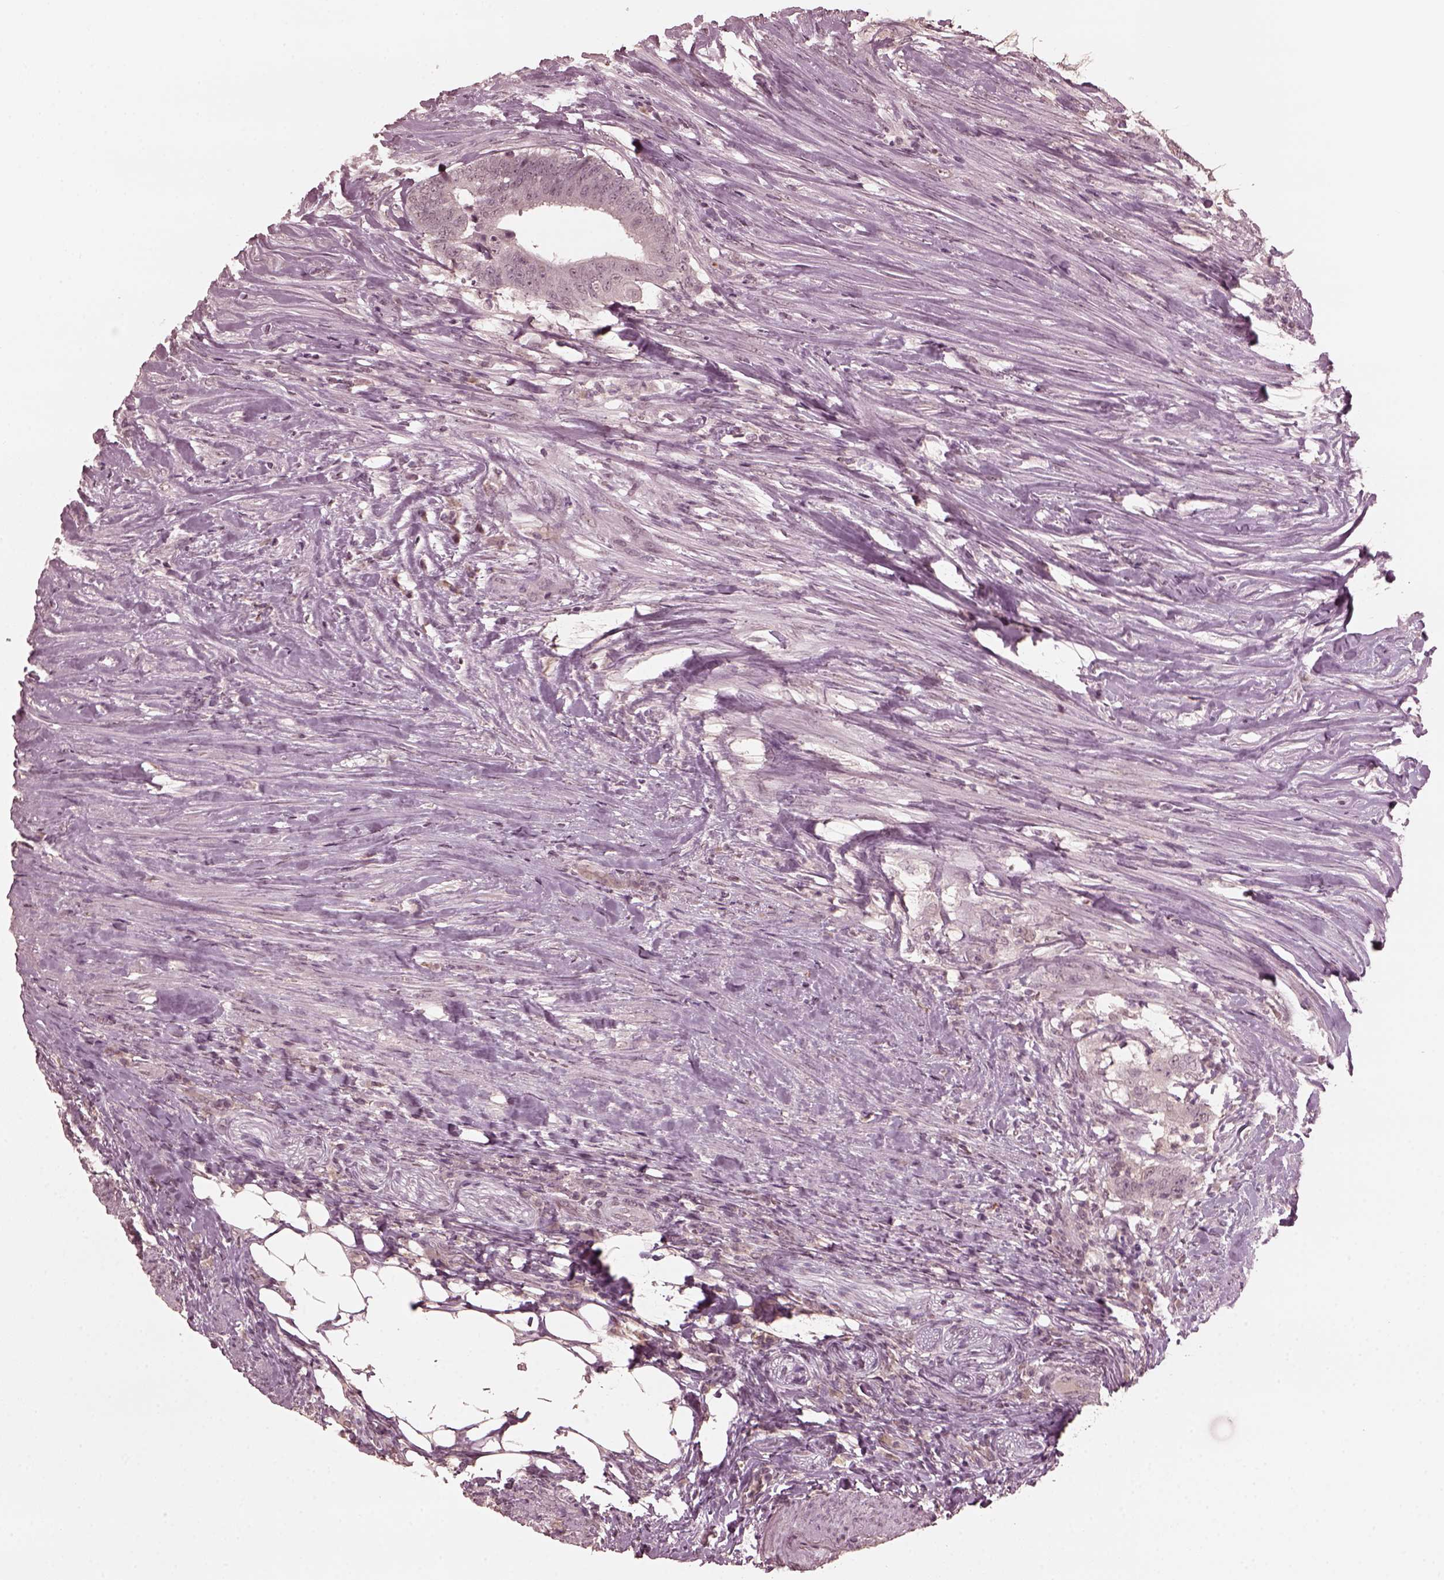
{"staining": {"intensity": "negative", "quantity": "none", "location": "none"}, "tissue": "colorectal cancer", "cell_type": "Tumor cells", "image_type": "cancer", "snomed": [{"axis": "morphology", "description": "Adenocarcinoma, NOS"}, {"axis": "topography", "description": "Colon"}], "caption": "There is no significant expression in tumor cells of colorectal cancer (adenocarcinoma). Nuclei are stained in blue.", "gene": "KRT79", "patient": {"sex": "female", "age": 43}}